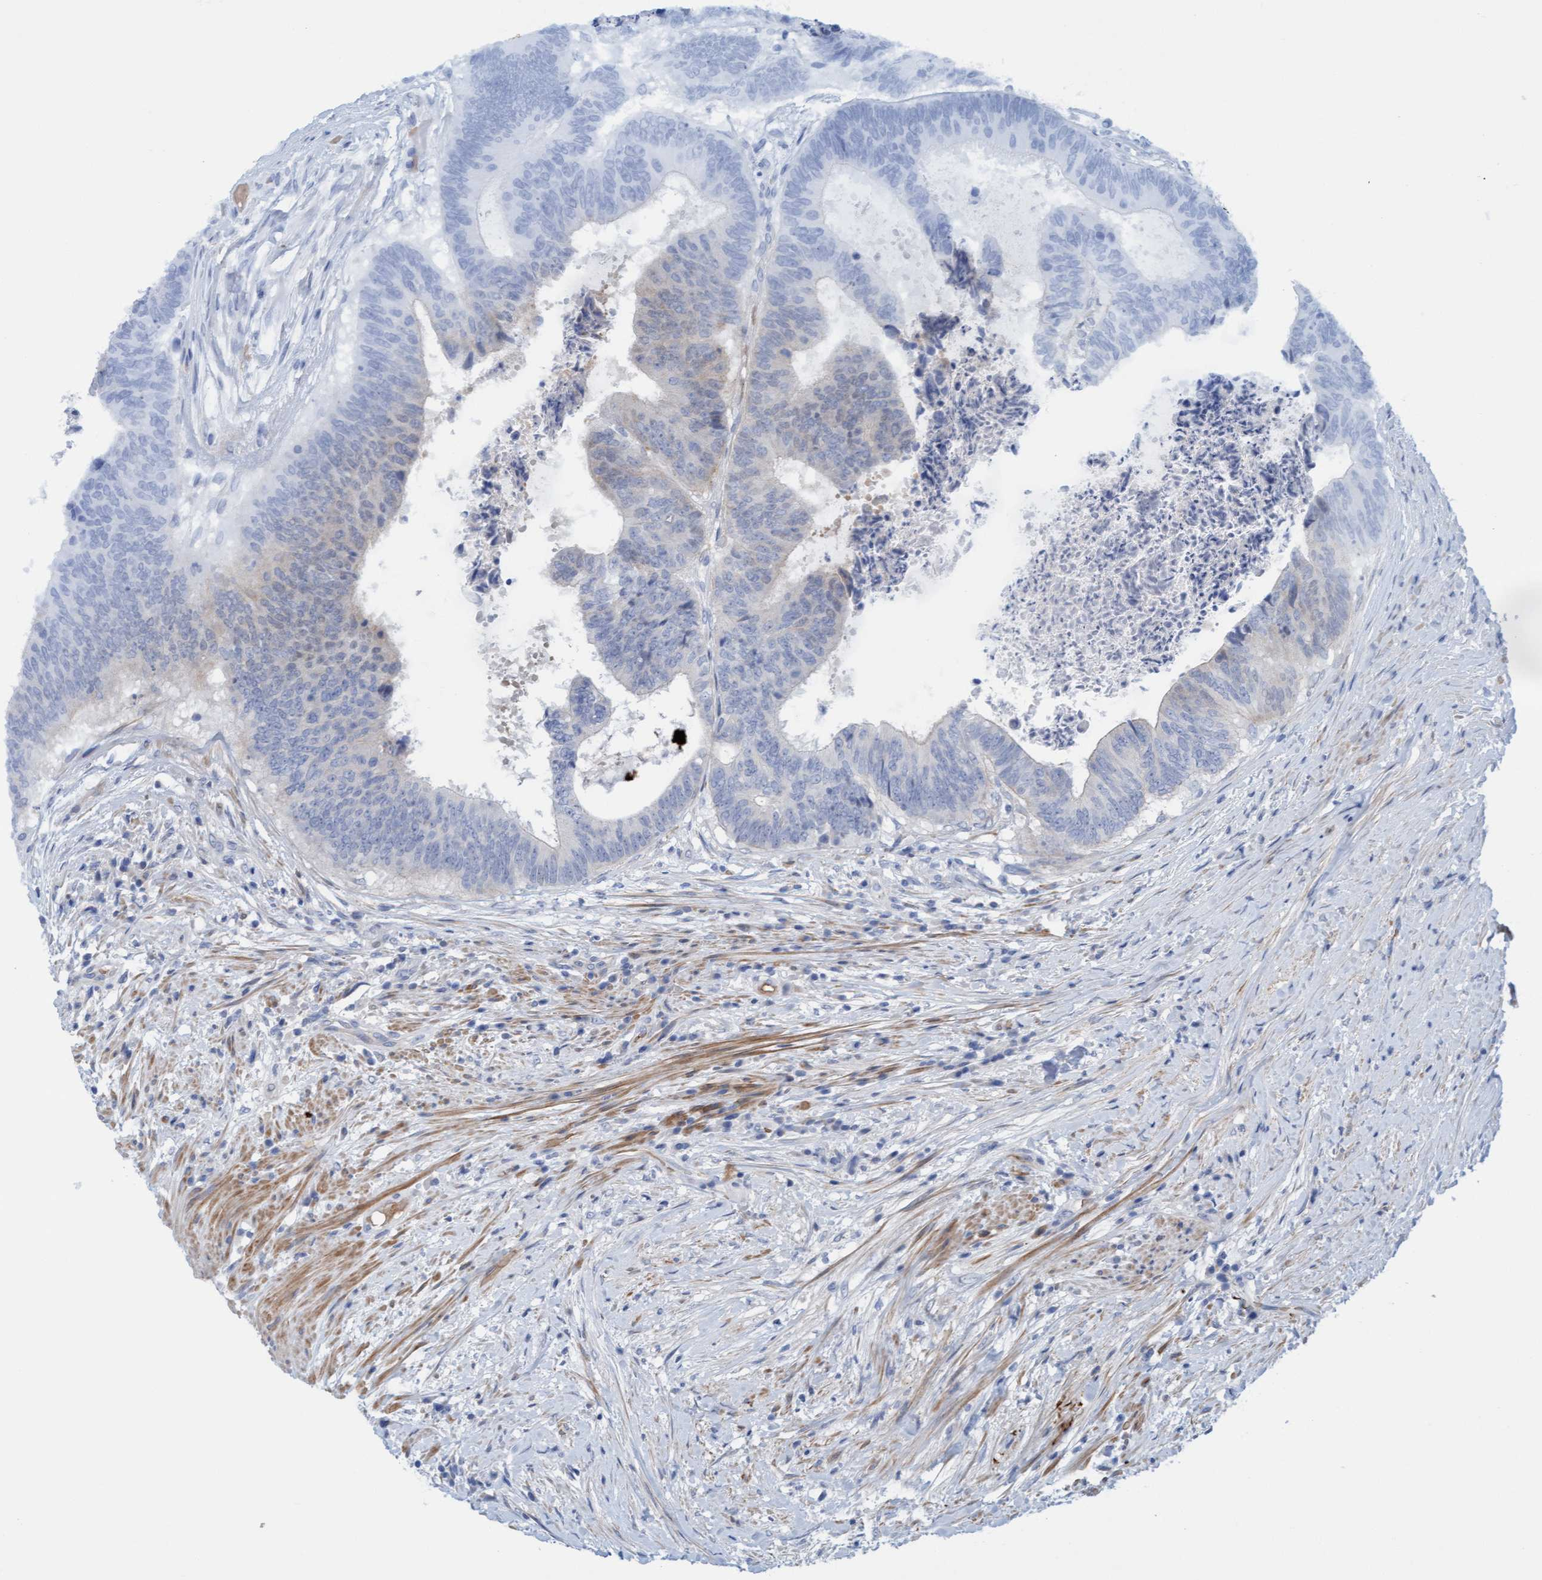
{"staining": {"intensity": "weak", "quantity": "<25%", "location": "cytoplasmic/membranous"}, "tissue": "colorectal cancer", "cell_type": "Tumor cells", "image_type": "cancer", "snomed": [{"axis": "morphology", "description": "Adenocarcinoma, NOS"}, {"axis": "topography", "description": "Rectum"}], "caption": "Immunohistochemistry (IHC) histopathology image of neoplastic tissue: colorectal cancer stained with DAB (3,3'-diaminobenzidine) shows no significant protein expression in tumor cells.", "gene": "P2RX5", "patient": {"sex": "male", "age": 72}}